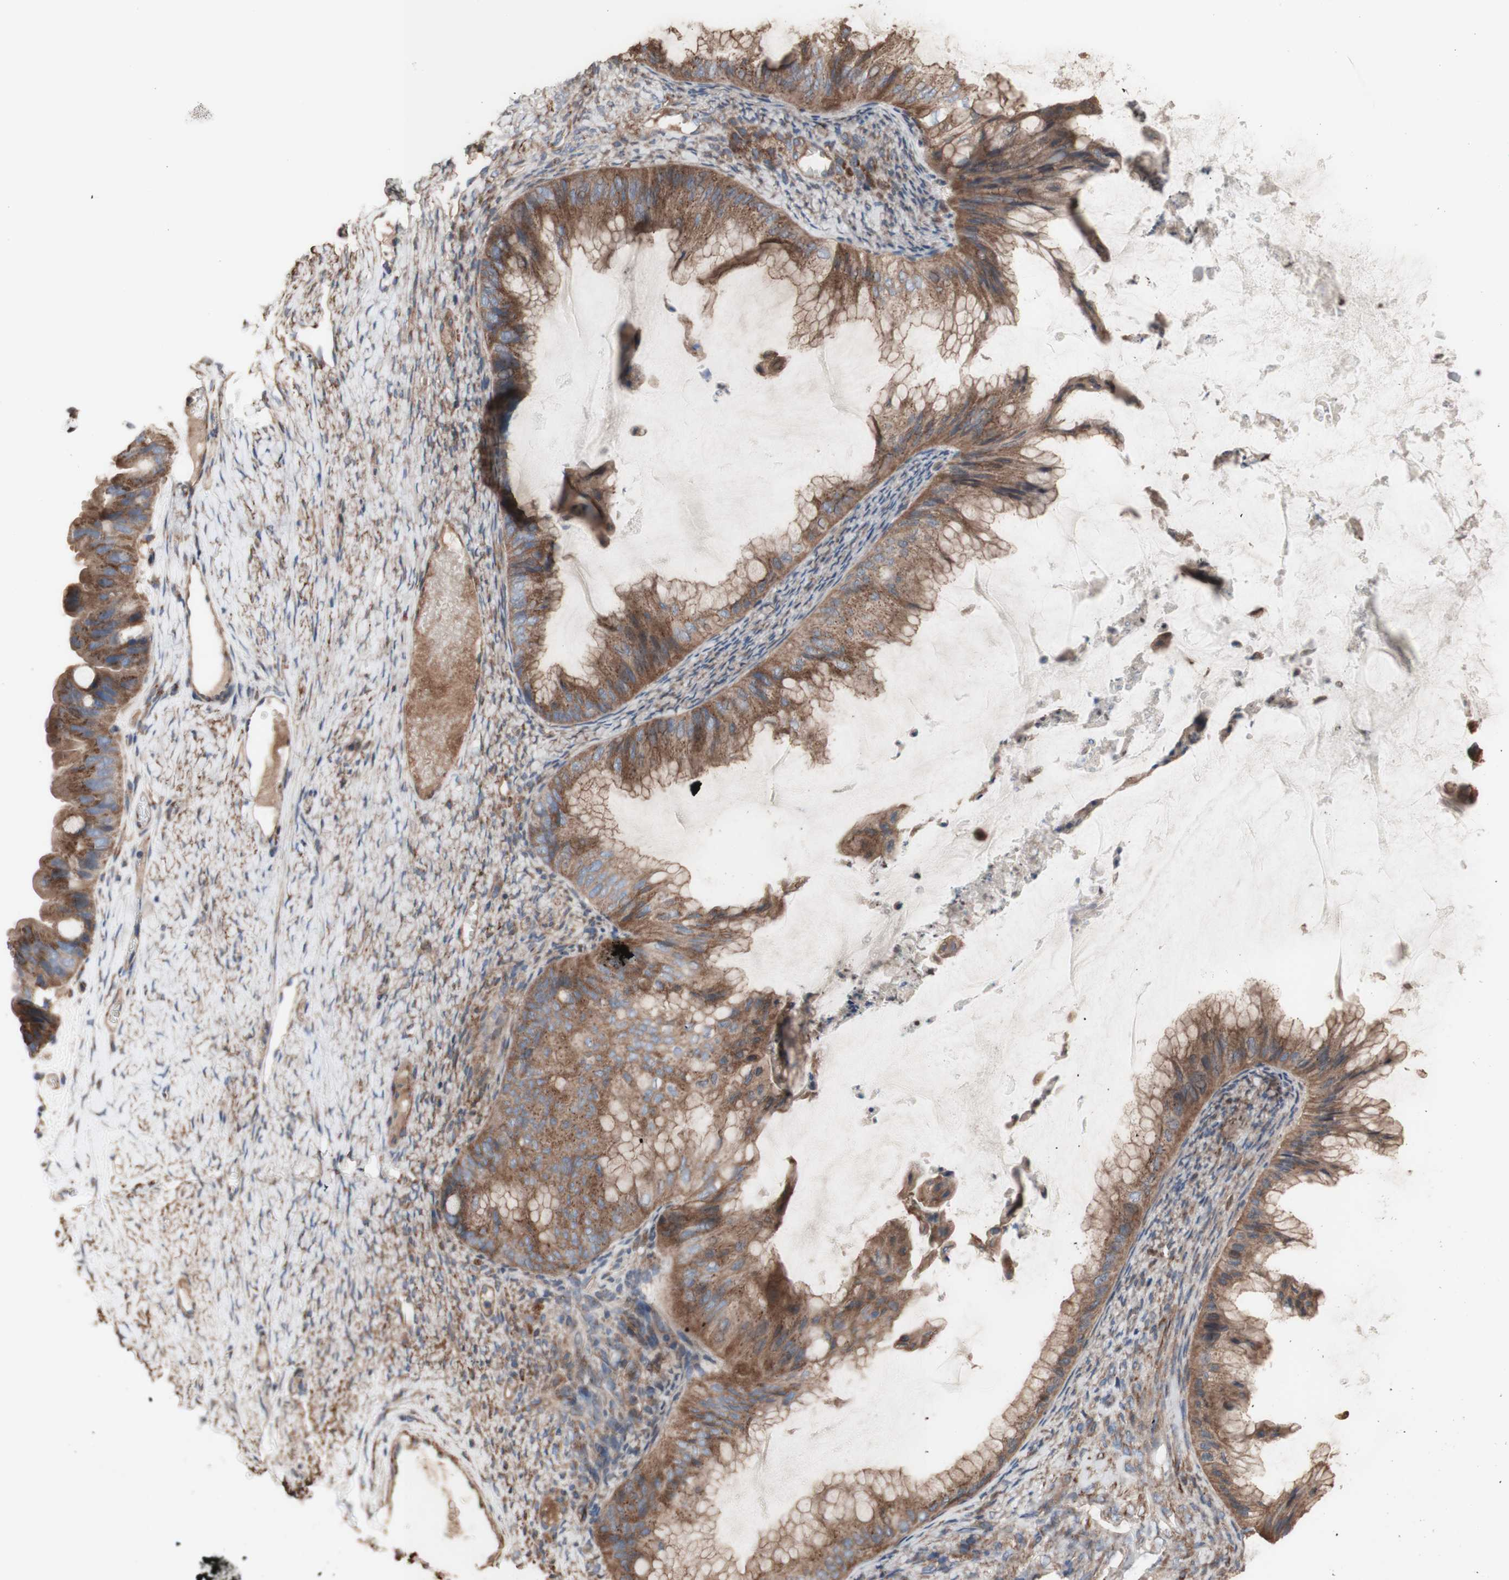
{"staining": {"intensity": "moderate", "quantity": ">75%", "location": "cytoplasmic/membranous"}, "tissue": "ovarian cancer", "cell_type": "Tumor cells", "image_type": "cancer", "snomed": [{"axis": "morphology", "description": "Cystadenocarcinoma, mucinous, NOS"}, {"axis": "topography", "description": "Ovary"}], "caption": "DAB (3,3'-diaminobenzidine) immunohistochemical staining of mucinous cystadenocarcinoma (ovarian) shows moderate cytoplasmic/membranous protein expression in about >75% of tumor cells.", "gene": "COPB1", "patient": {"sex": "female", "age": 61}}